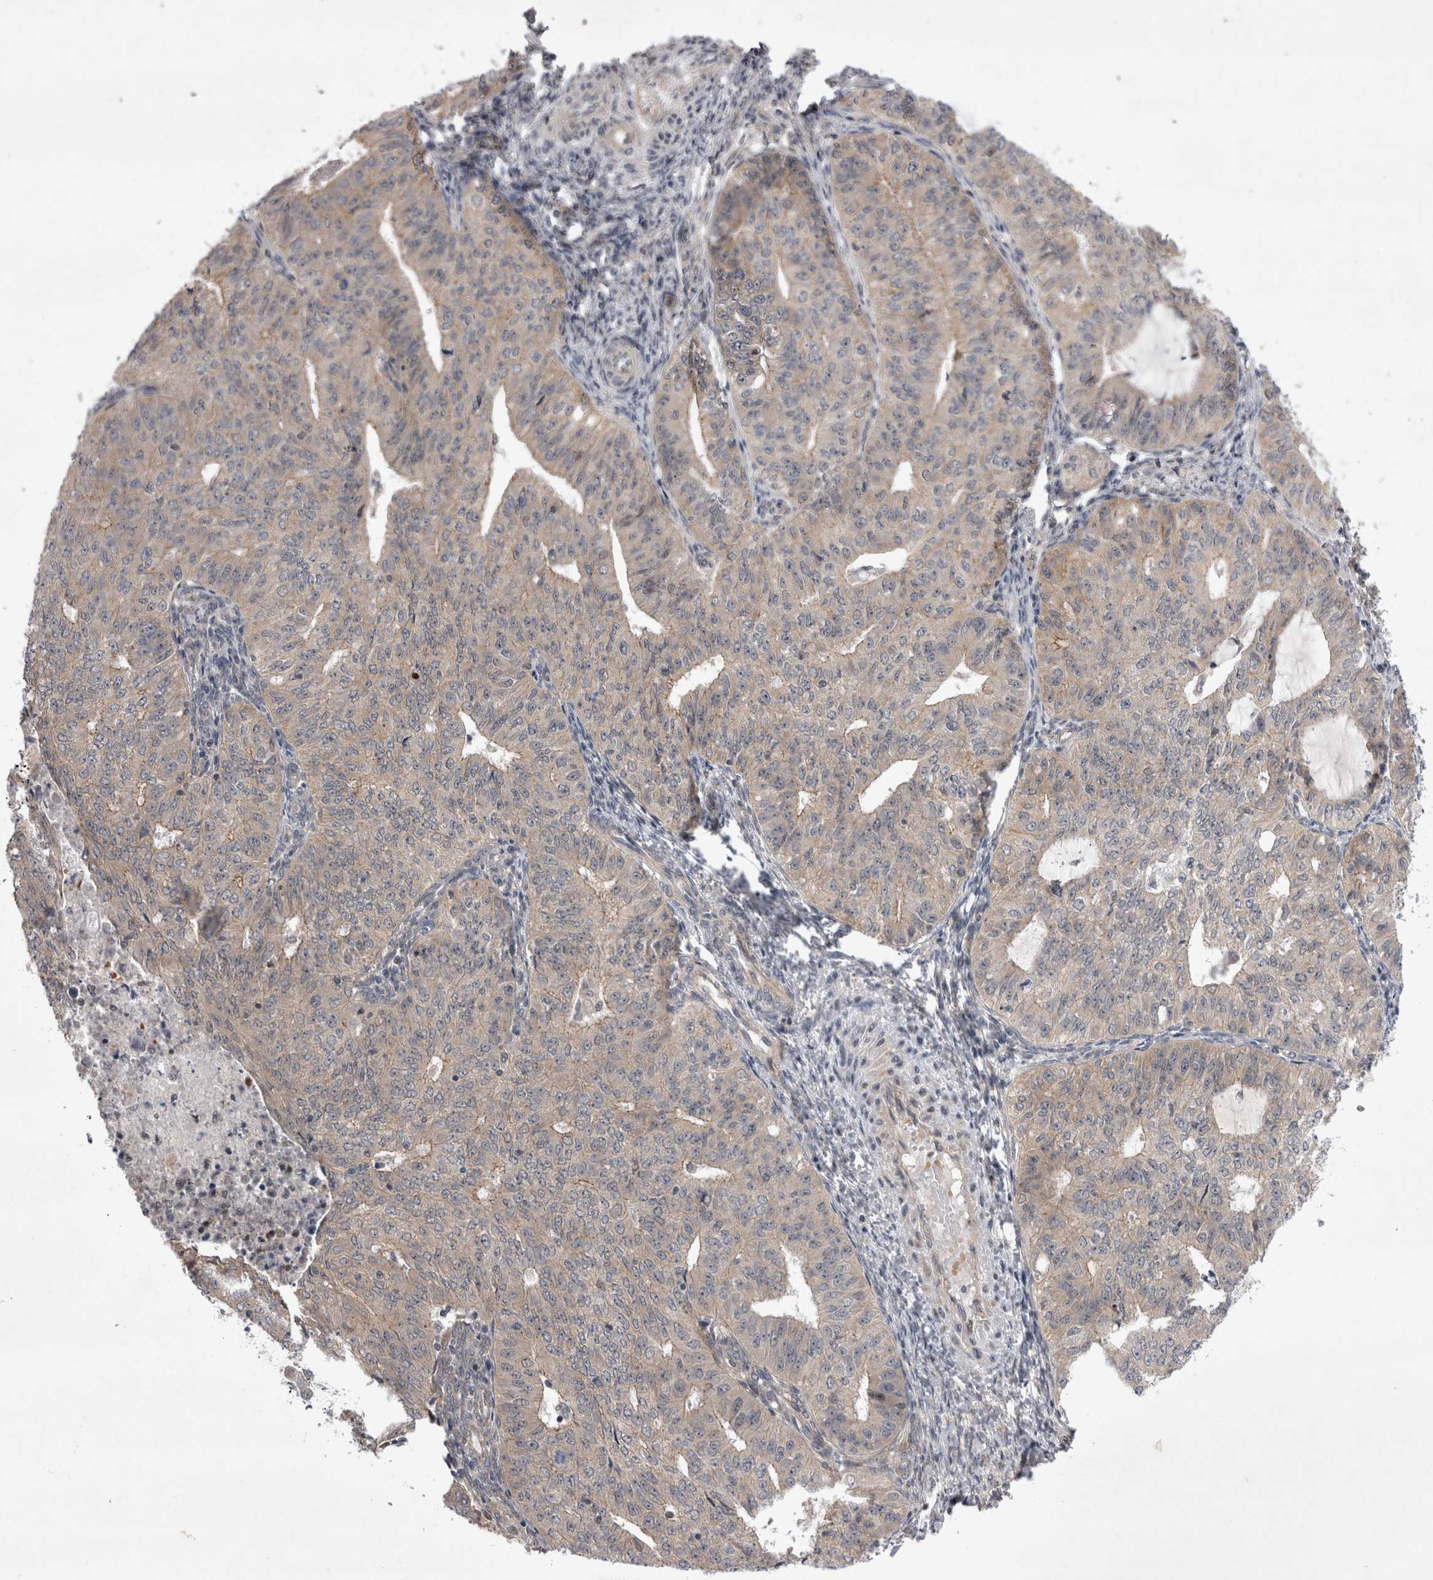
{"staining": {"intensity": "negative", "quantity": "none", "location": "none"}, "tissue": "endometrial cancer", "cell_type": "Tumor cells", "image_type": "cancer", "snomed": [{"axis": "morphology", "description": "Adenocarcinoma, NOS"}, {"axis": "topography", "description": "Endometrium"}], "caption": "DAB (3,3'-diaminobenzidine) immunohistochemical staining of endometrial adenocarcinoma shows no significant staining in tumor cells. Nuclei are stained in blue.", "gene": "NENF", "patient": {"sex": "female", "age": 32}}